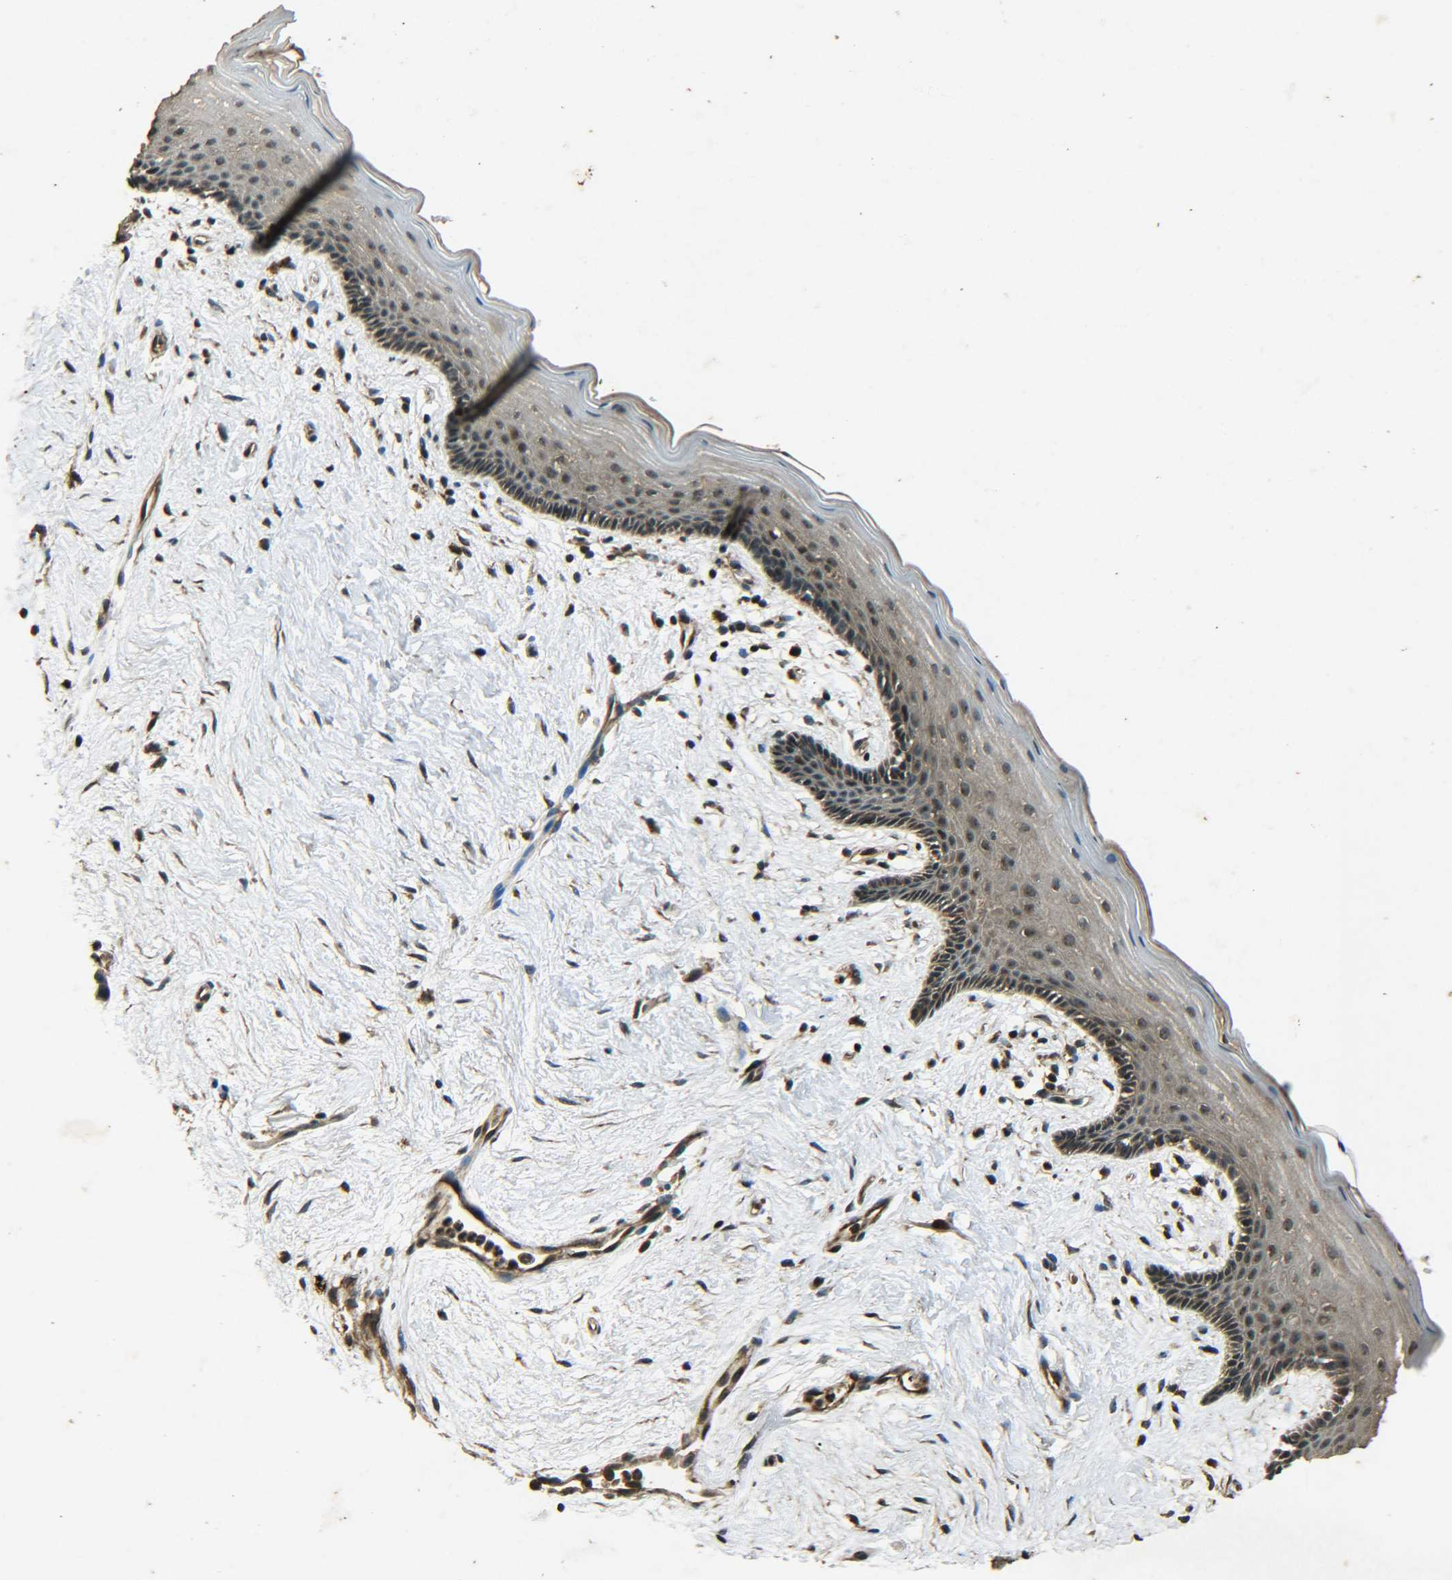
{"staining": {"intensity": "moderate", "quantity": "25%-75%", "location": "cytoplasmic/membranous,nuclear"}, "tissue": "vagina", "cell_type": "Squamous epithelial cells", "image_type": "normal", "snomed": [{"axis": "morphology", "description": "Normal tissue, NOS"}, {"axis": "topography", "description": "Vagina"}], "caption": "Moderate cytoplasmic/membranous,nuclear expression is identified in approximately 25%-75% of squamous epithelial cells in unremarkable vagina.", "gene": "PLK2", "patient": {"sex": "female", "age": 44}}